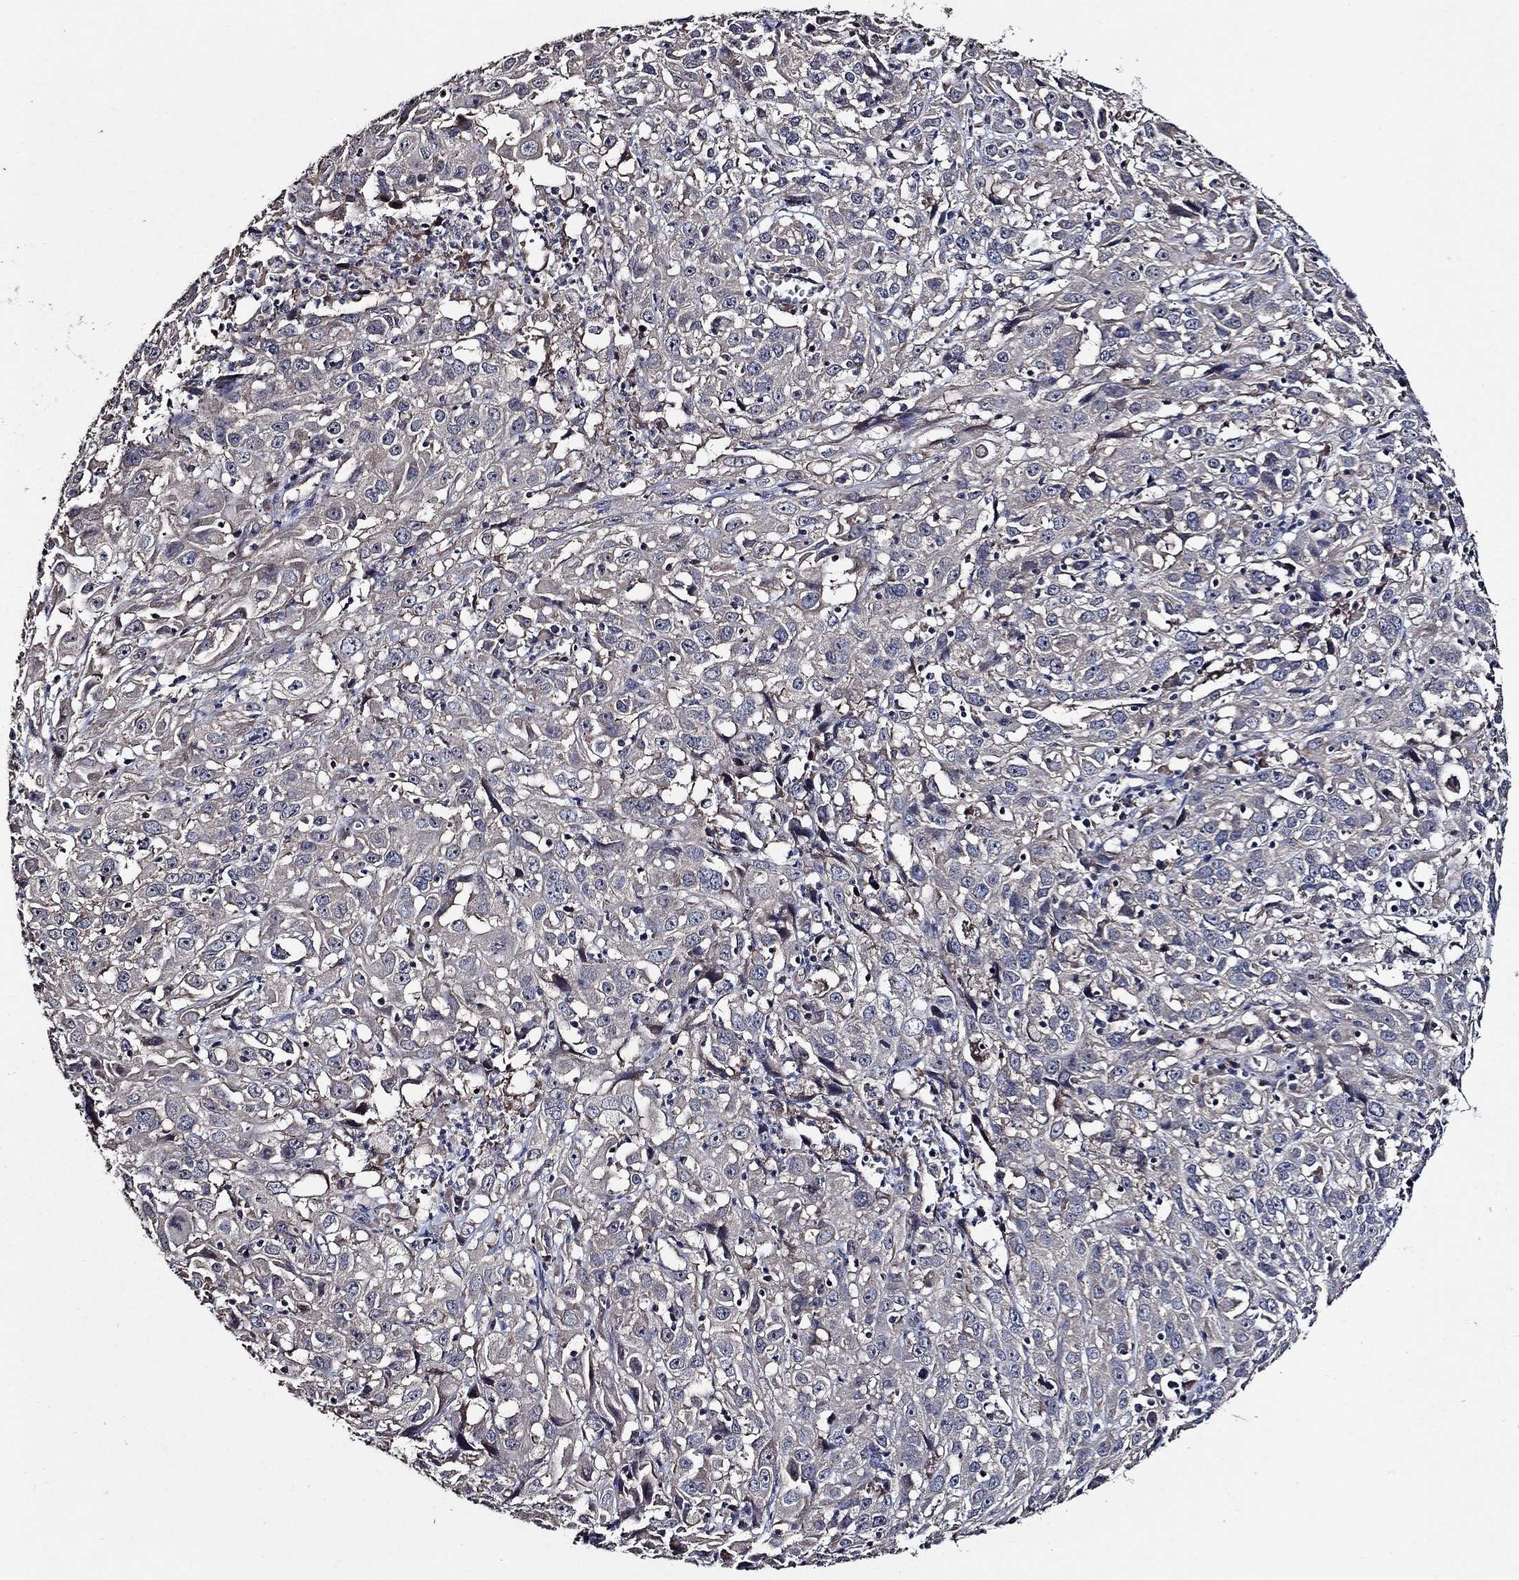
{"staining": {"intensity": "weak", "quantity": "<25%", "location": "cytoplasmic/membranous"}, "tissue": "cervical cancer", "cell_type": "Tumor cells", "image_type": "cancer", "snomed": [{"axis": "morphology", "description": "Squamous cell carcinoma, NOS"}, {"axis": "topography", "description": "Cervix"}], "caption": "This is a image of immunohistochemistry staining of squamous cell carcinoma (cervical), which shows no positivity in tumor cells.", "gene": "HAP1", "patient": {"sex": "female", "age": 32}}